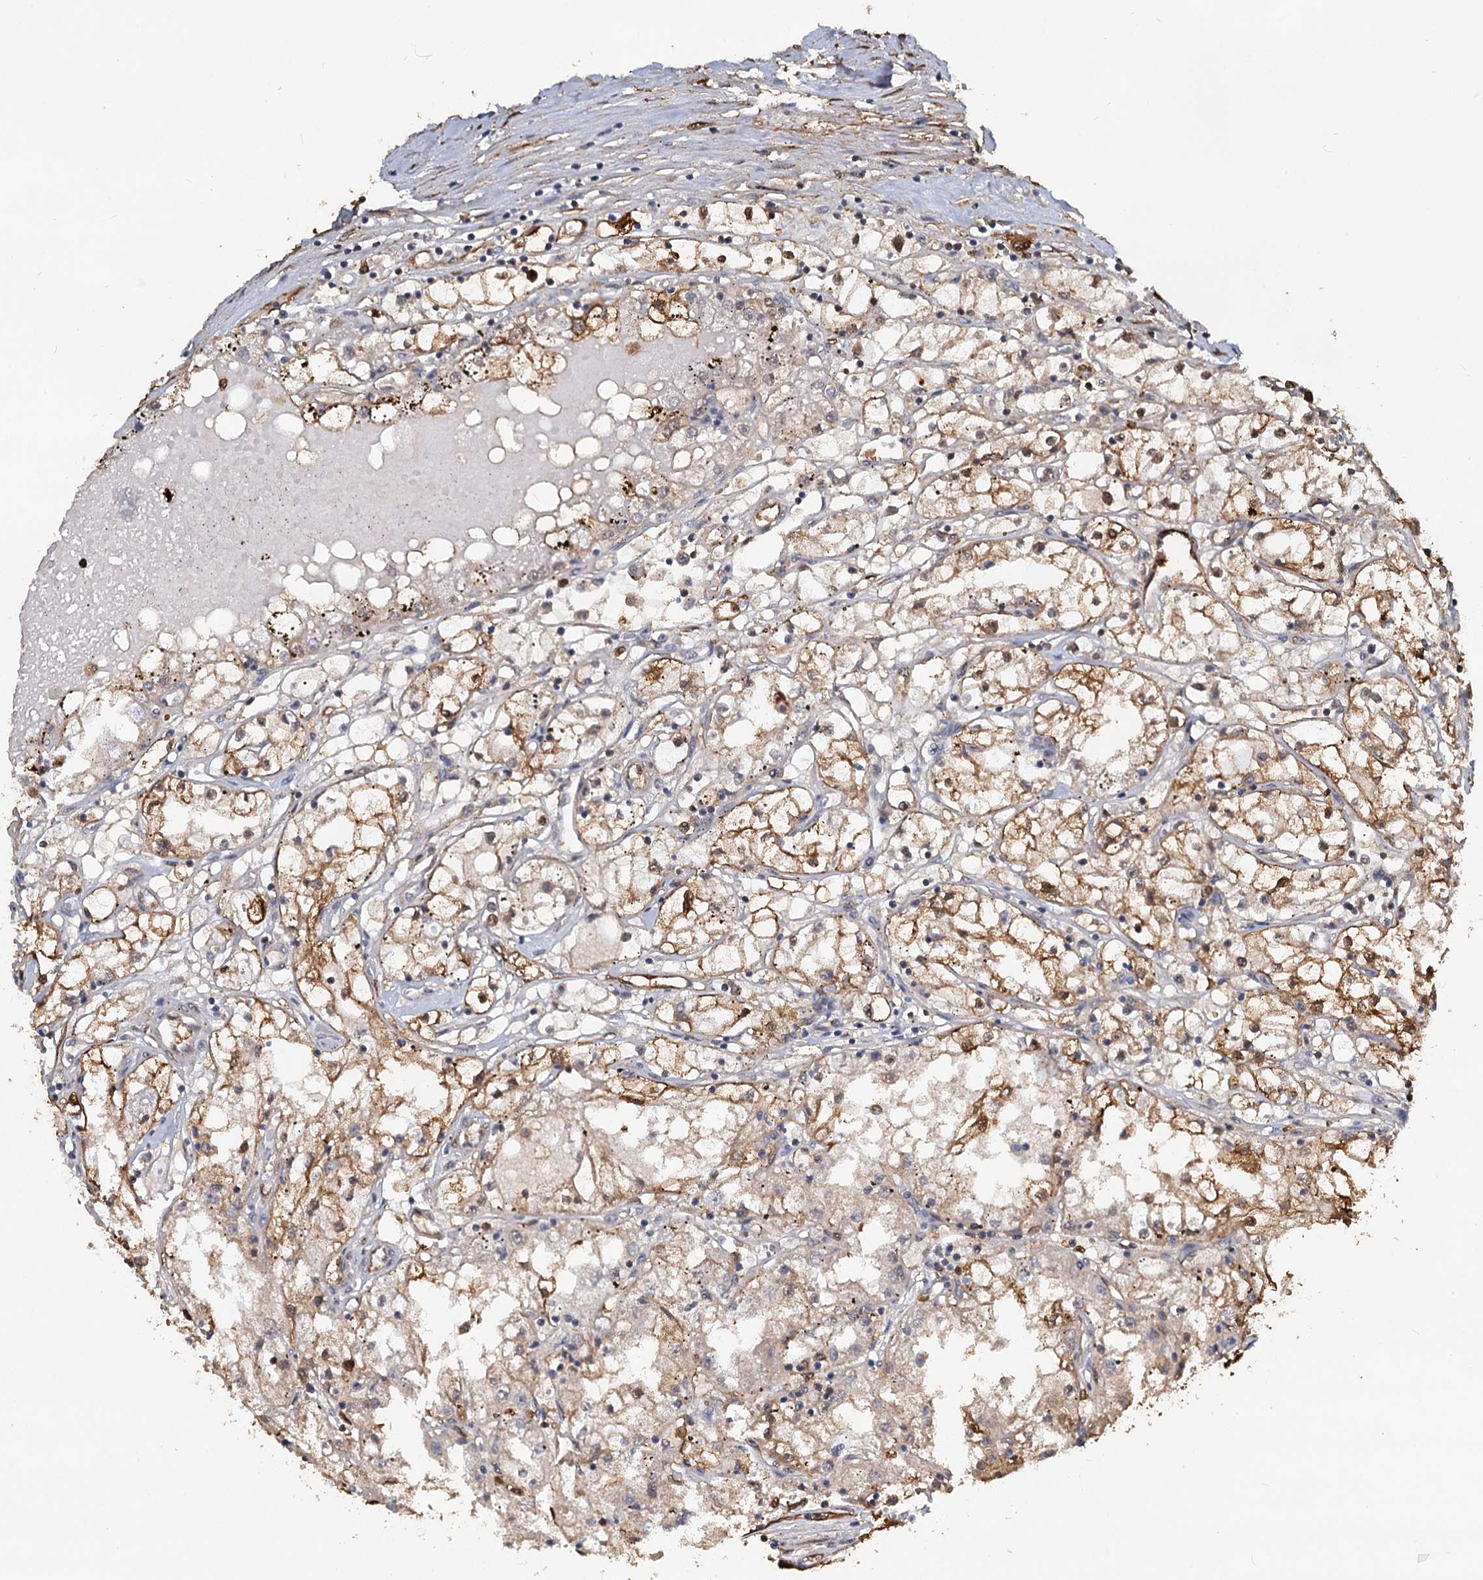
{"staining": {"intensity": "moderate", "quantity": ">75%", "location": "cytoplasmic/membranous"}, "tissue": "renal cancer", "cell_type": "Tumor cells", "image_type": "cancer", "snomed": [{"axis": "morphology", "description": "Adenocarcinoma, NOS"}, {"axis": "topography", "description": "Kidney"}], "caption": "Renal cancer (adenocarcinoma) stained for a protein (brown) exhibits moderate cytoplasmic/membranous positive expression in approximately >75% of tumor cells.", "gene": "S100A6", "patient": {"sex": "male", "age": 56}}